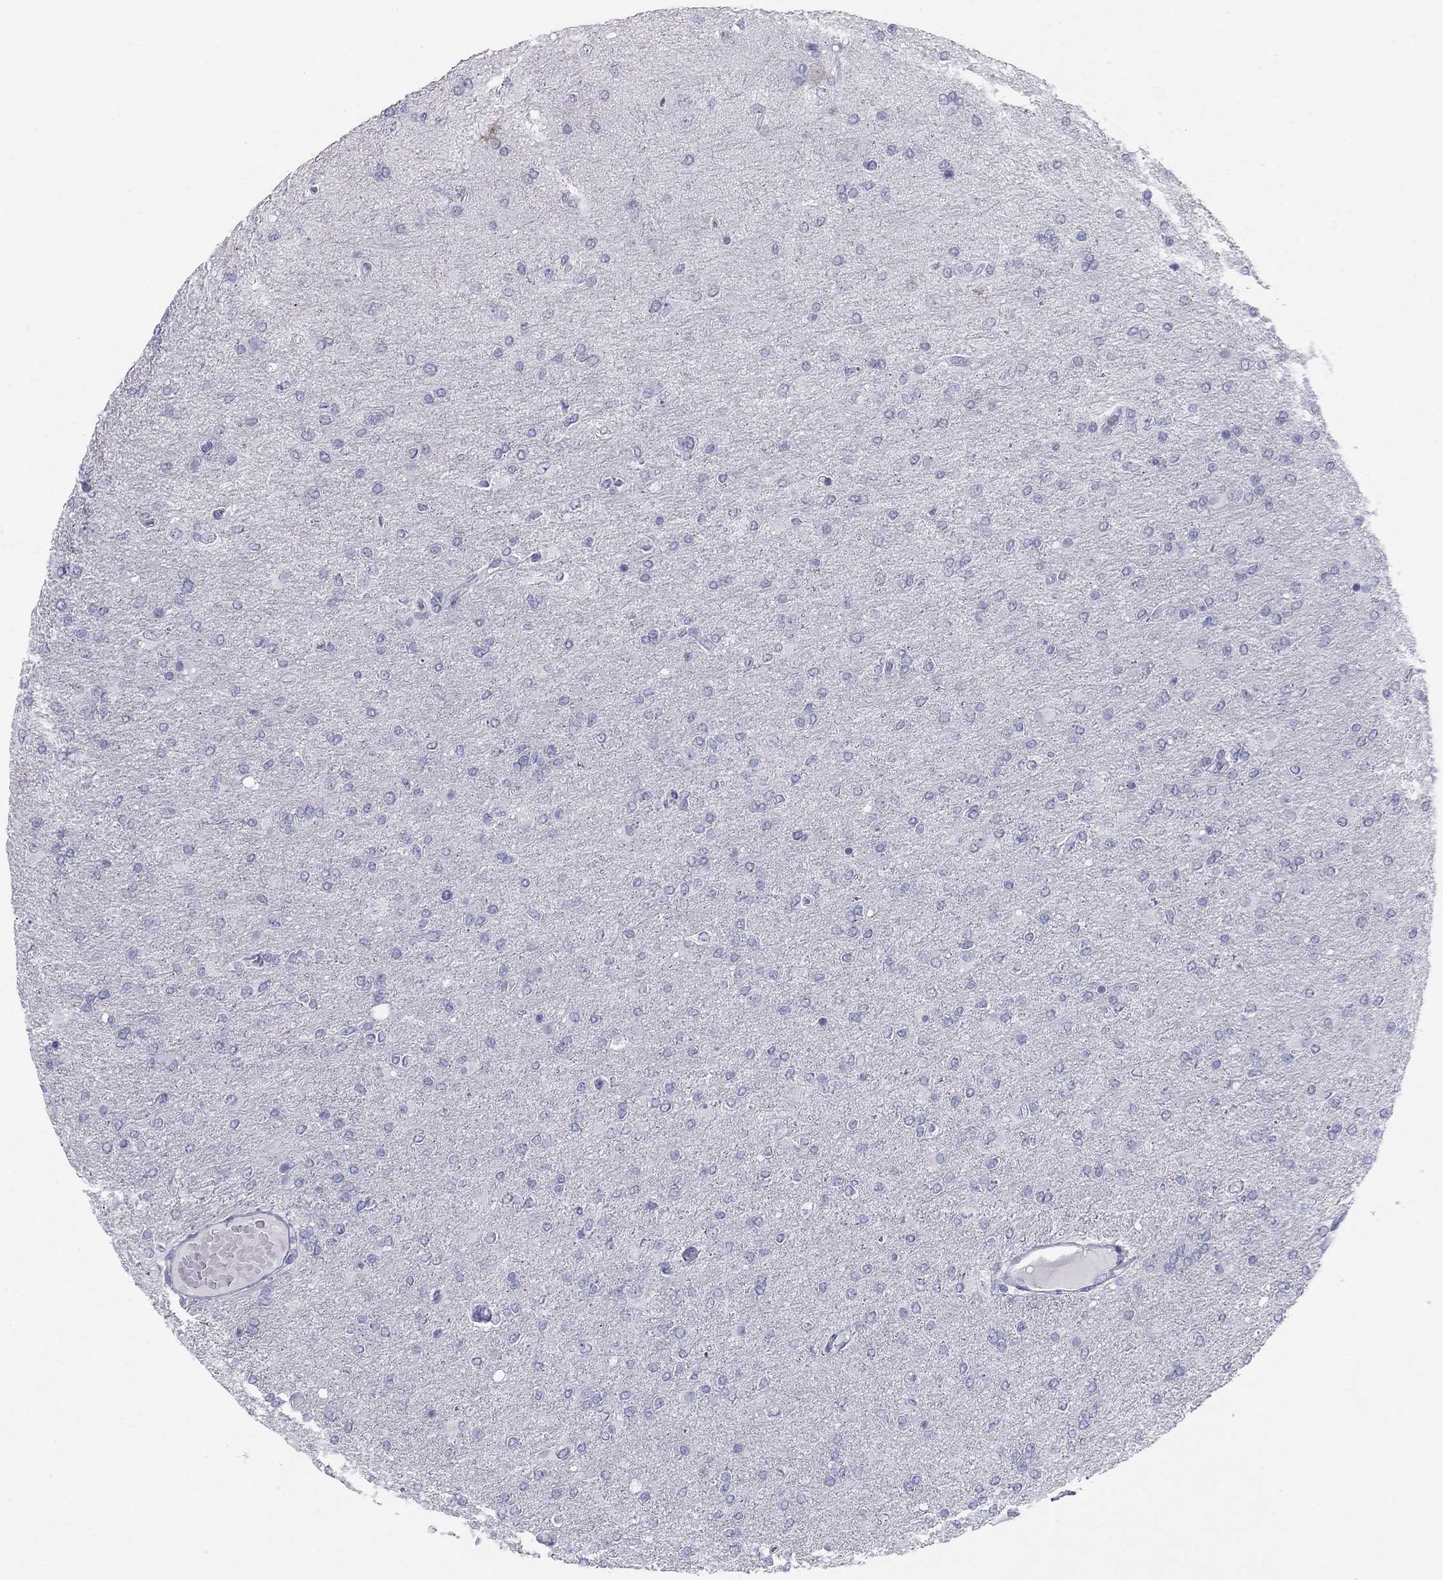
{"staining": {"intensity": "negative", "quantity": "none", "location": "none"}, "tissue": "glioma", "cell_type": "Tumor cells", "image_type": "cancer", "snomed": [{"axis": "morphology", "description": "Glioma, malignant, High grade"}, {"axis": "topography", "description": "Cerebral cortex"}], "caption": "There is no significant positivity in tumor cells of malignant high-grade glioma.", "gene": "SULT2B1", "patient": {"sex": "male", "age": 70}}